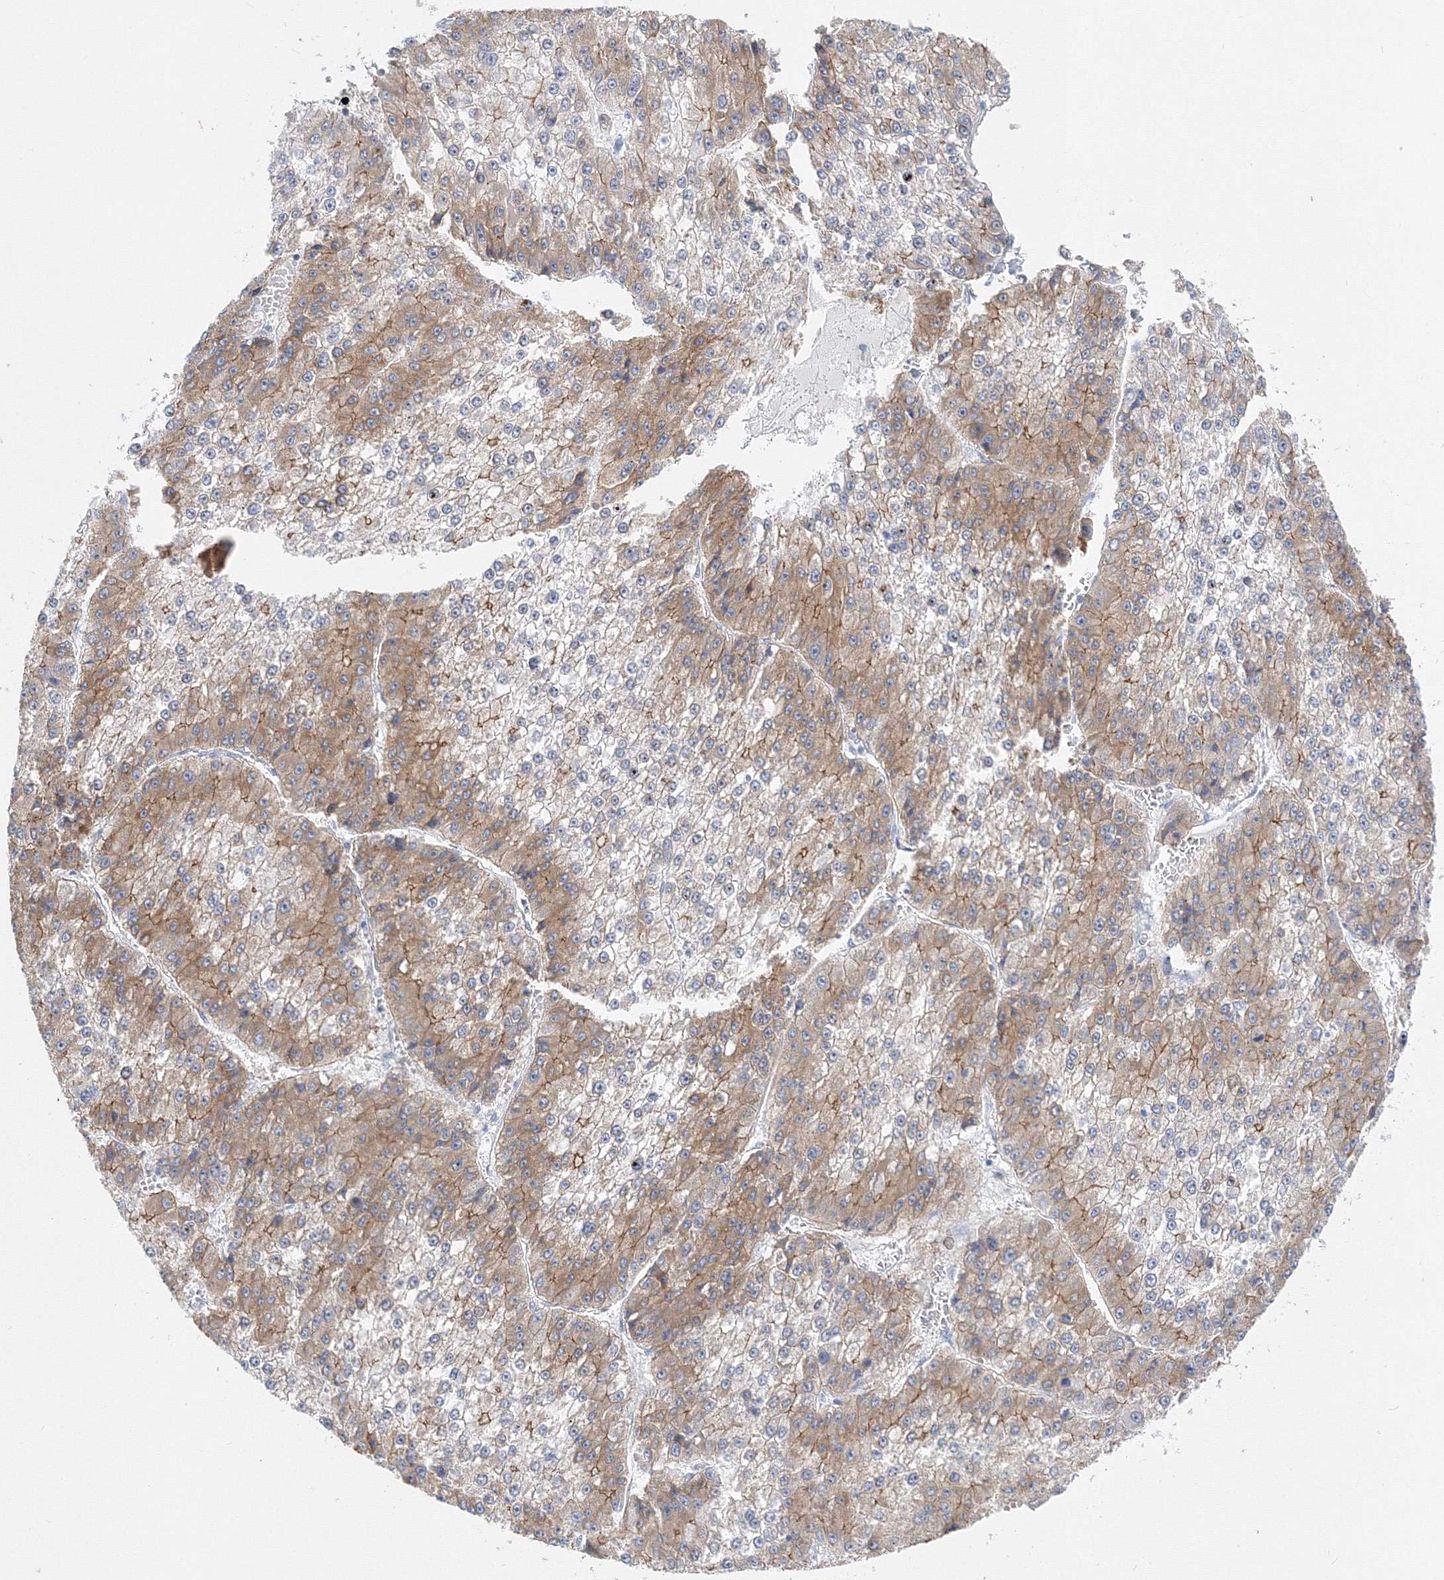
{"staining": {"intensity": "moderate", "quantity": "25%-75%", "location": "cytoplasmic/membranous"}, "tissue": "liver cancer", "cell_type": "Tumor cells", "image_type": "cancer", "snomed": [{"axis": "morphology", "description": "Carcinoma, Hepatocellular, NOS"}, {"axis": "topography", "description": "Liver"}], "caption": "Hepatocellular carcinoma (liver) stained for a protein displays moderate cytoplasmic/membranous positivity in tumor cells. The staining was performed using DAB to visualize the protein expression in brown, while the nuclei were stained in blue with hematoxylin (Magnification: 20x).", "gene": "AASDH", "patient": {"sex": "female", "age": 73}}